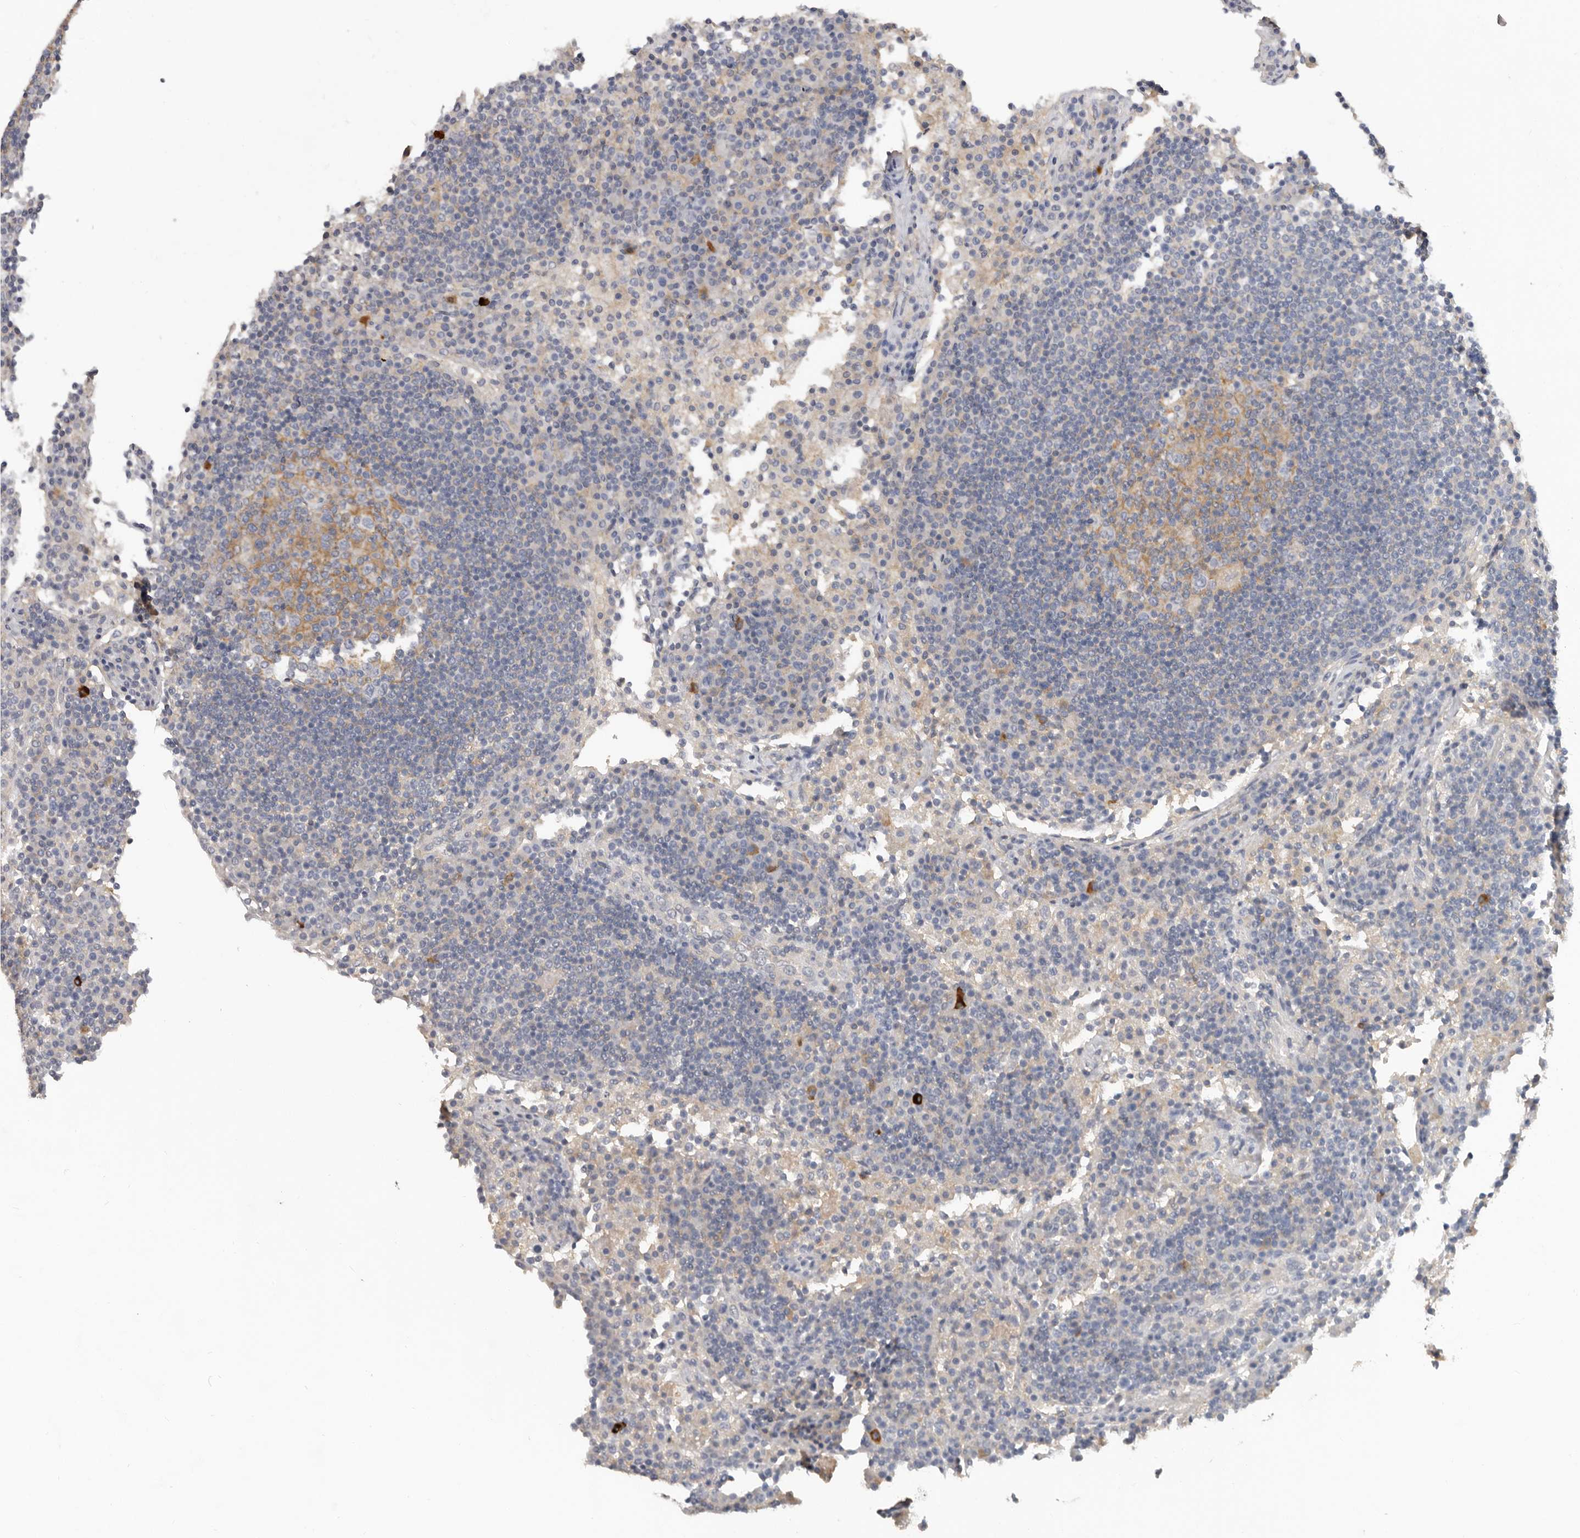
{"staining": {"intensity": "moderate", "quantity": "25%-75%", "location": "cytoplasmic/membranous"}, "tissue": "lymph node", "cell_type": "Germinal center cells", "image_type": "normal", "snomed": [{"axis": "morphology", "description": "Normal tissue, NOS"}, {"axis": "topography", "description": "Lymph node"}], "caption": "Protein expression analysis of benign human lymph node reveals moderate cytoplasmic/membranous staining in about 25%-75% of germinal center cells. Ihc stains the protein of interest in brown and the nuclei are stained blue.", "gene": "WDTC1", "patient": {"sex": "female", "age": 53}}